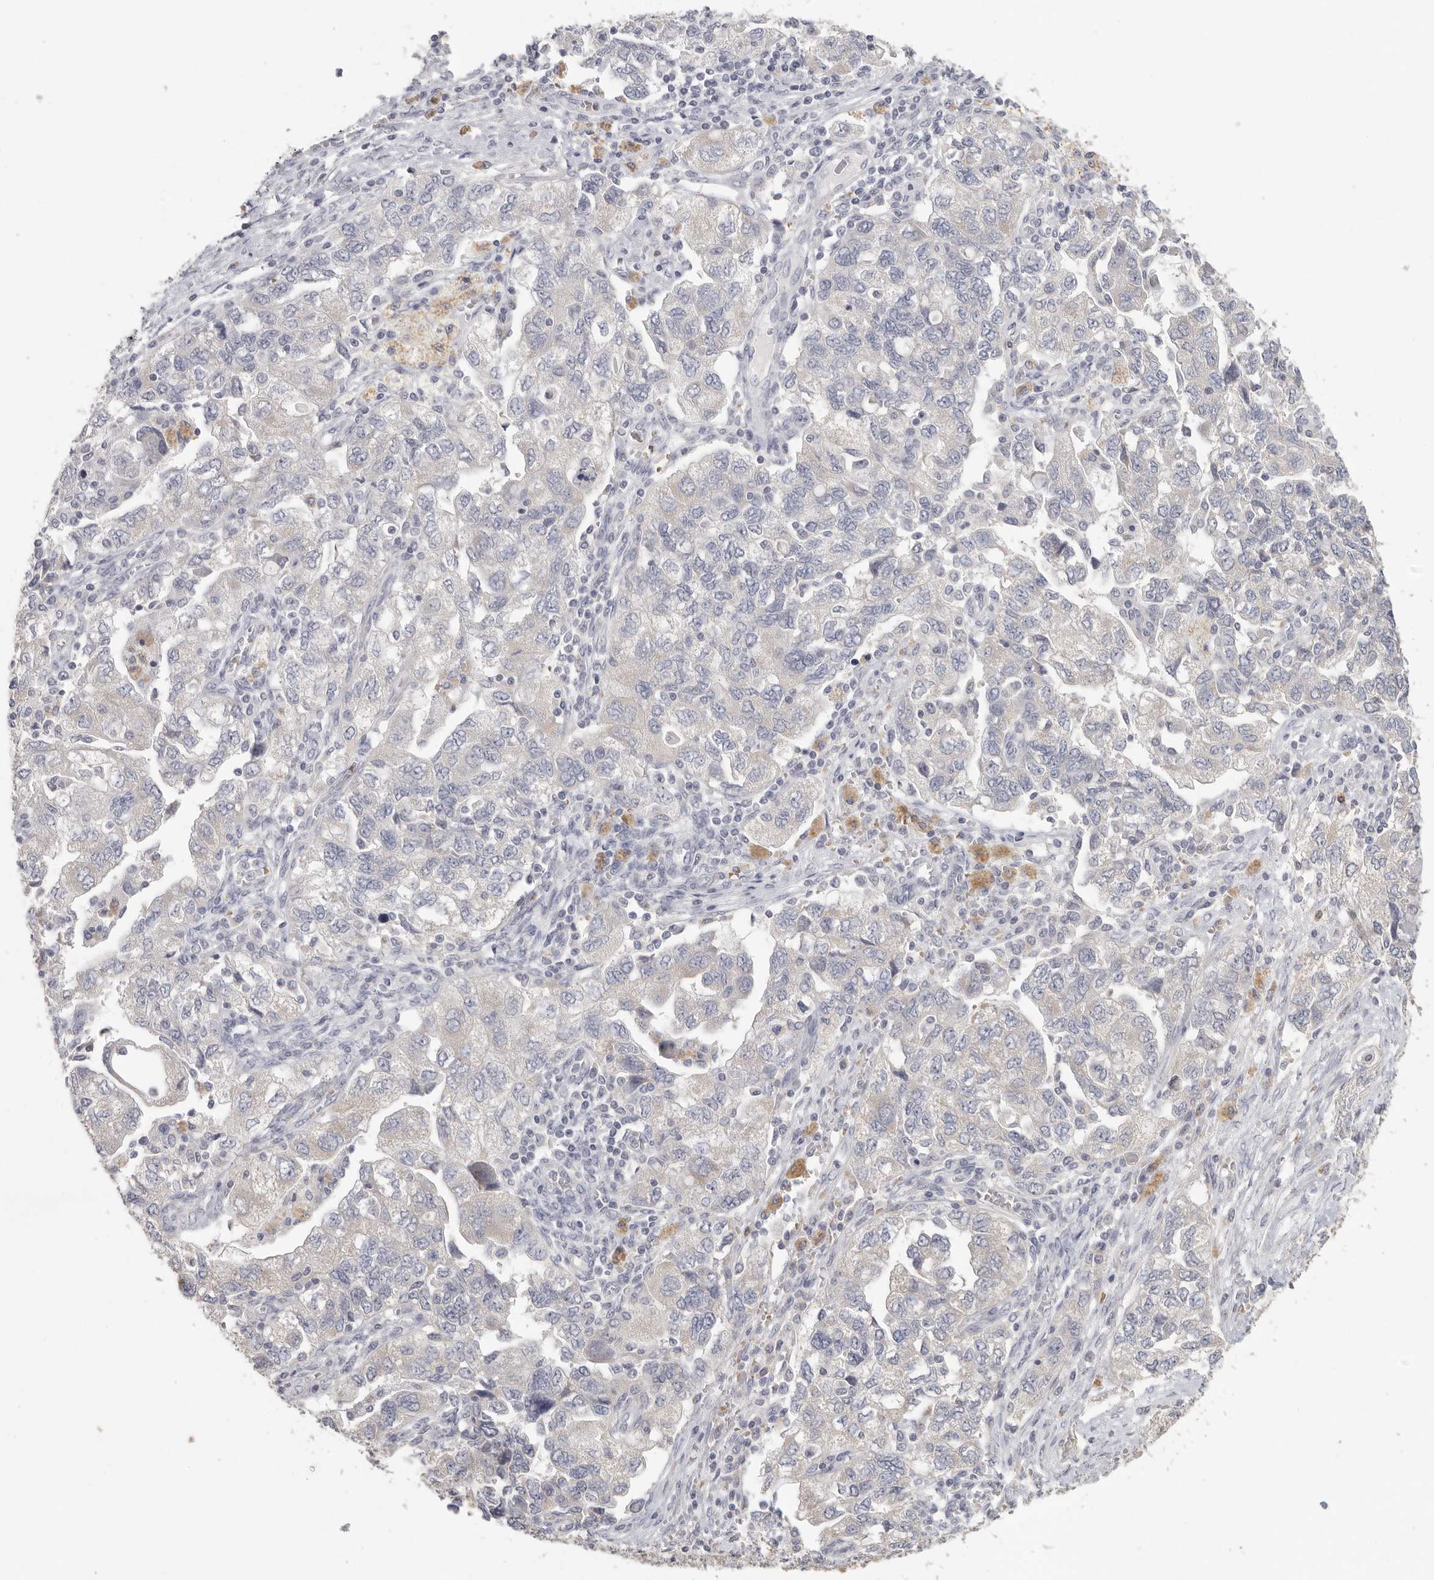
{"staining": {"intensity": "negative", "quantity": "none", "location": "none"}, "tissue": "ovarian cancer", "cell_type": "Tumor cells", "image_type": "cancer", "snomed": [{"axis": "morphology", "description": "Carcinoma, NOS"}, {"axis": "morphology", "description": "Cystadenocarcinoma, serous, NOS"}, {"axis": "topography", "description": "Ovary"}], "caption": "A high-resolution photomicrograph shows IHC staining of ovarian cancer, which reveals no significant staining in tumor cells.", "gene": "DNAJC11", "patient": {"sex": "female", "age": 69}}